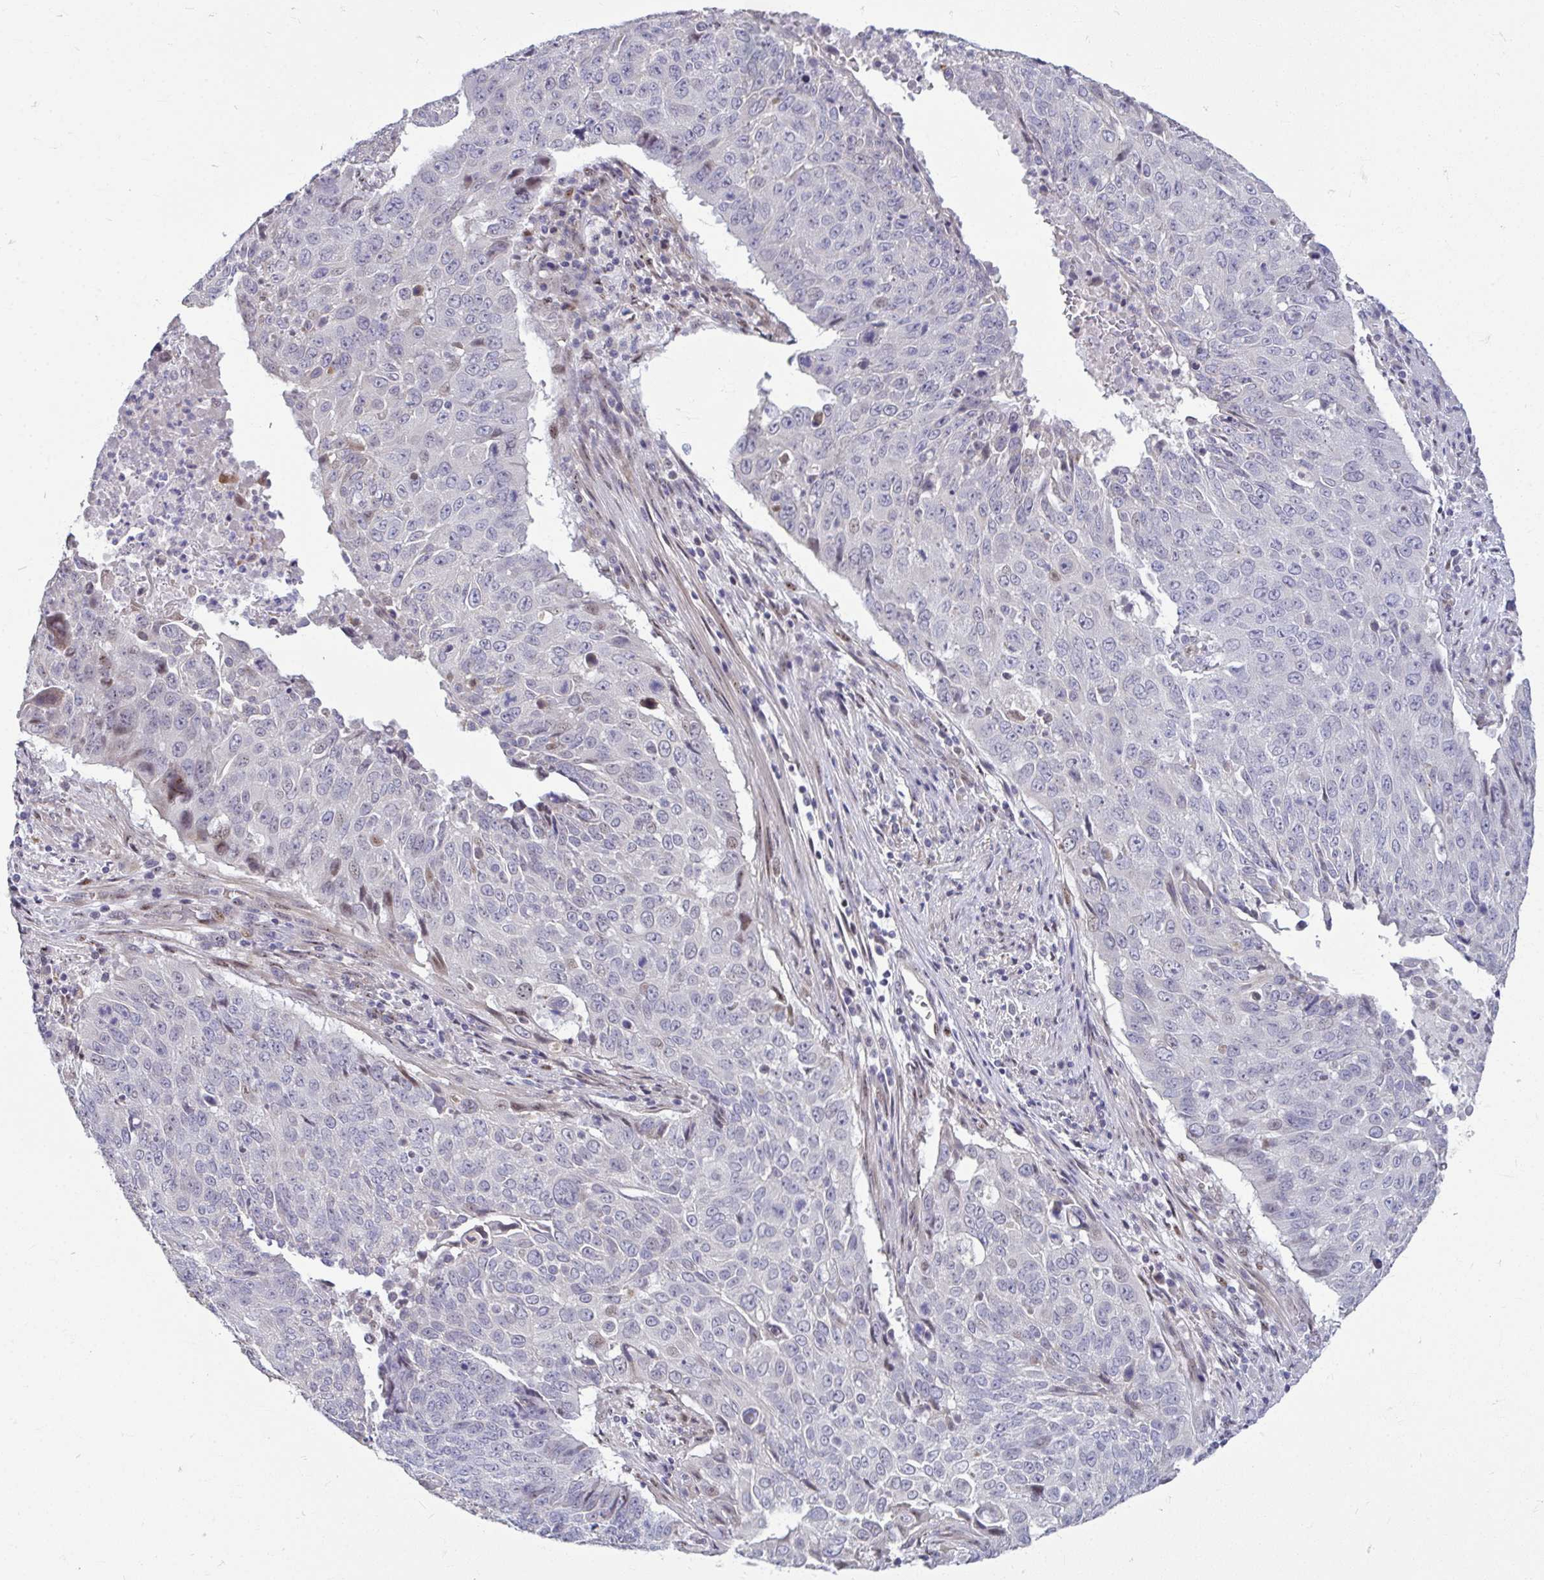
{"staining": {"intensity": "negative", "quantity": "none", "location": "none"}, "tissue": "lung cancer", "cell_type": "Tumor cells", "image_type": "cancer", "snomed": [{"axis": "morphology", "description": "Normal tissue, NOS"}, {"axis": "morphology", "description": "Squamous cell carcinoma, NOS"}, {"axis": "topography", "description": "Bronchus"}, {"axis": "topography", "description": "Lung"}], "caption": "Image shows no protein staining in tumor cells of squamous cell carcinoma (lung) tissue. (DAB immunohistochemistry (IHC) with hematoxylin counter stain).", "gene": "ODF1", "patient": {"sex": "male", "age": 64}}